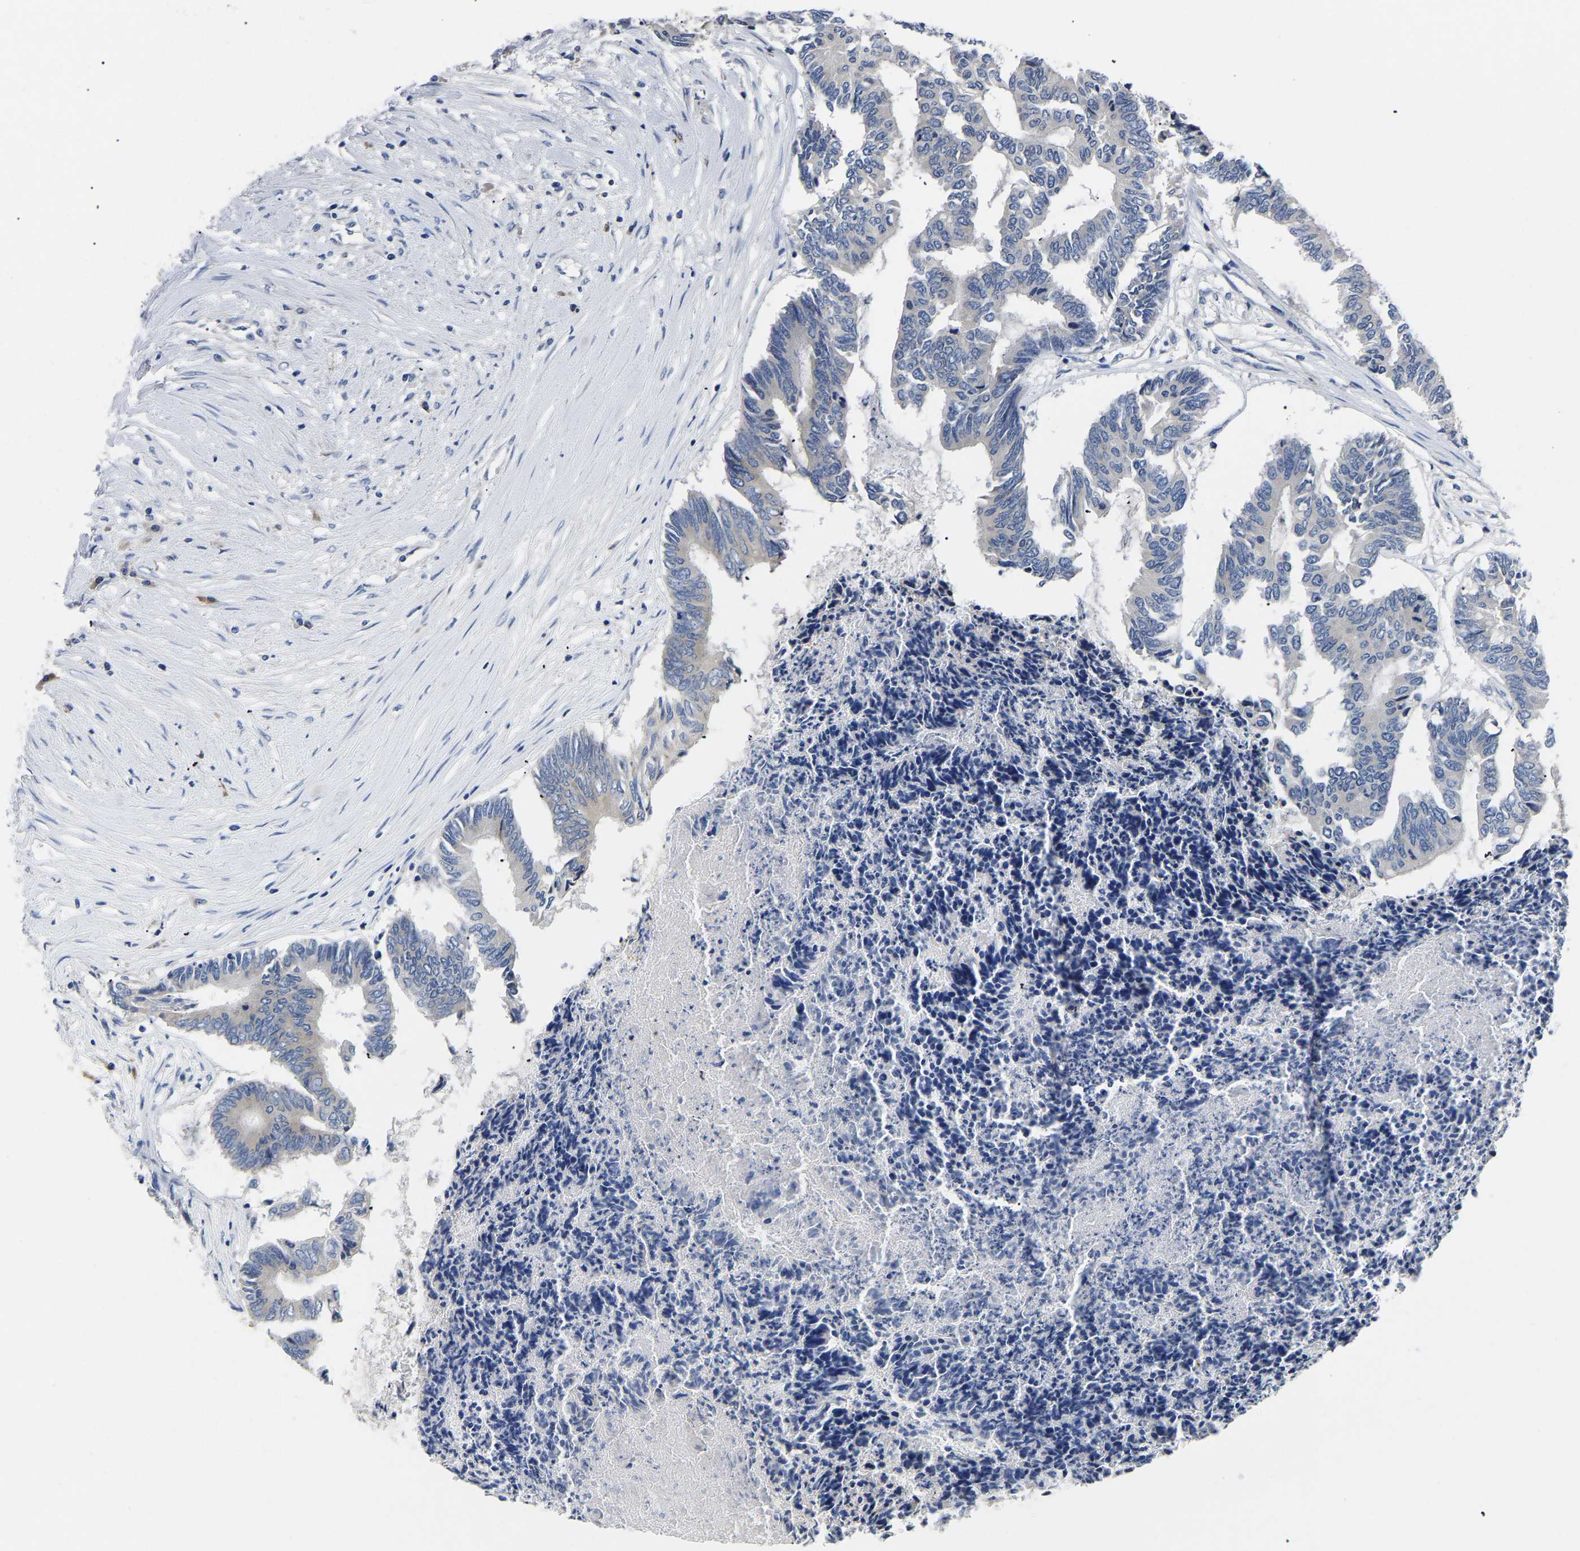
{"staining": {"intensity": "negative", "quantity": "none", "location": "none"}, "tissue": "colorectal cancer", "cell_type": "Tumor cells", "image_type": "cancer", "snomed": [{"axis": "morphology", "description": "Adenocarcinoma, NOS"}, {"axis": "topography", "description": "Rectum"}], "caption": "A micrograph of human colorectal cancer is negative for staining in tumor cells. The staining was performed using DAB to visualize the protein expression in brown, while the nuclei were stained in blue with hematoxylin (Magnification: 20x).", "gene": "TOR1B", "patient": {"sex": "male", "age": 63}}